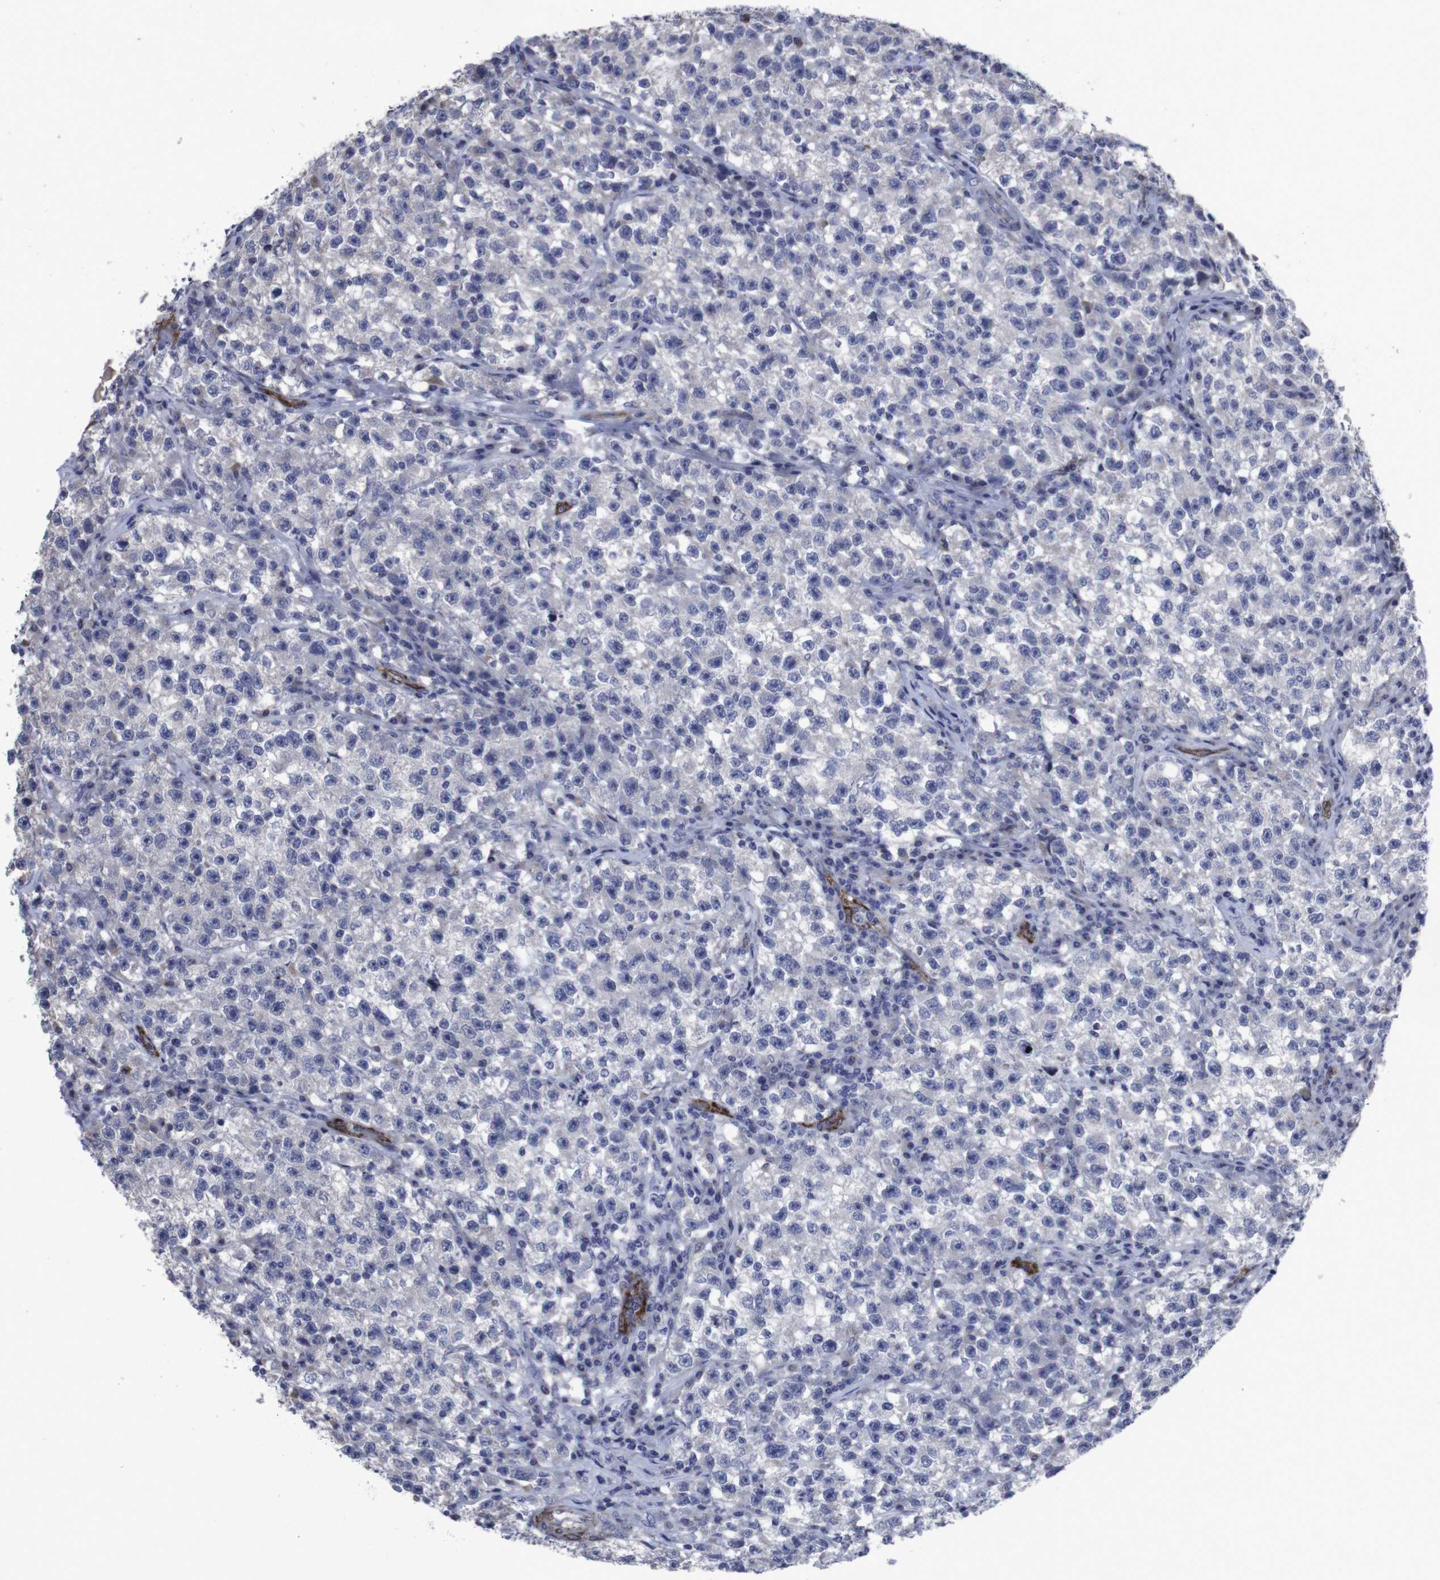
{"staining": {"intensity": "negative", "quantity": "none", "location": "none"}, "tissue": "testis cancer", "cell_type": "Tumor cells", "image_type": "cancer", "snomed": [{"axis": "morphology", "description": "Seminoma, NOS"}, {"axis": "topography", "description": "Testis"}], "caption": "Testis cancer (seminoma) stained for a protein using immunohistochemistry (IHC) reveals no expression tumor cells.", "gene": "SNCG", "patient": {"sex": "male", "age": 22}}